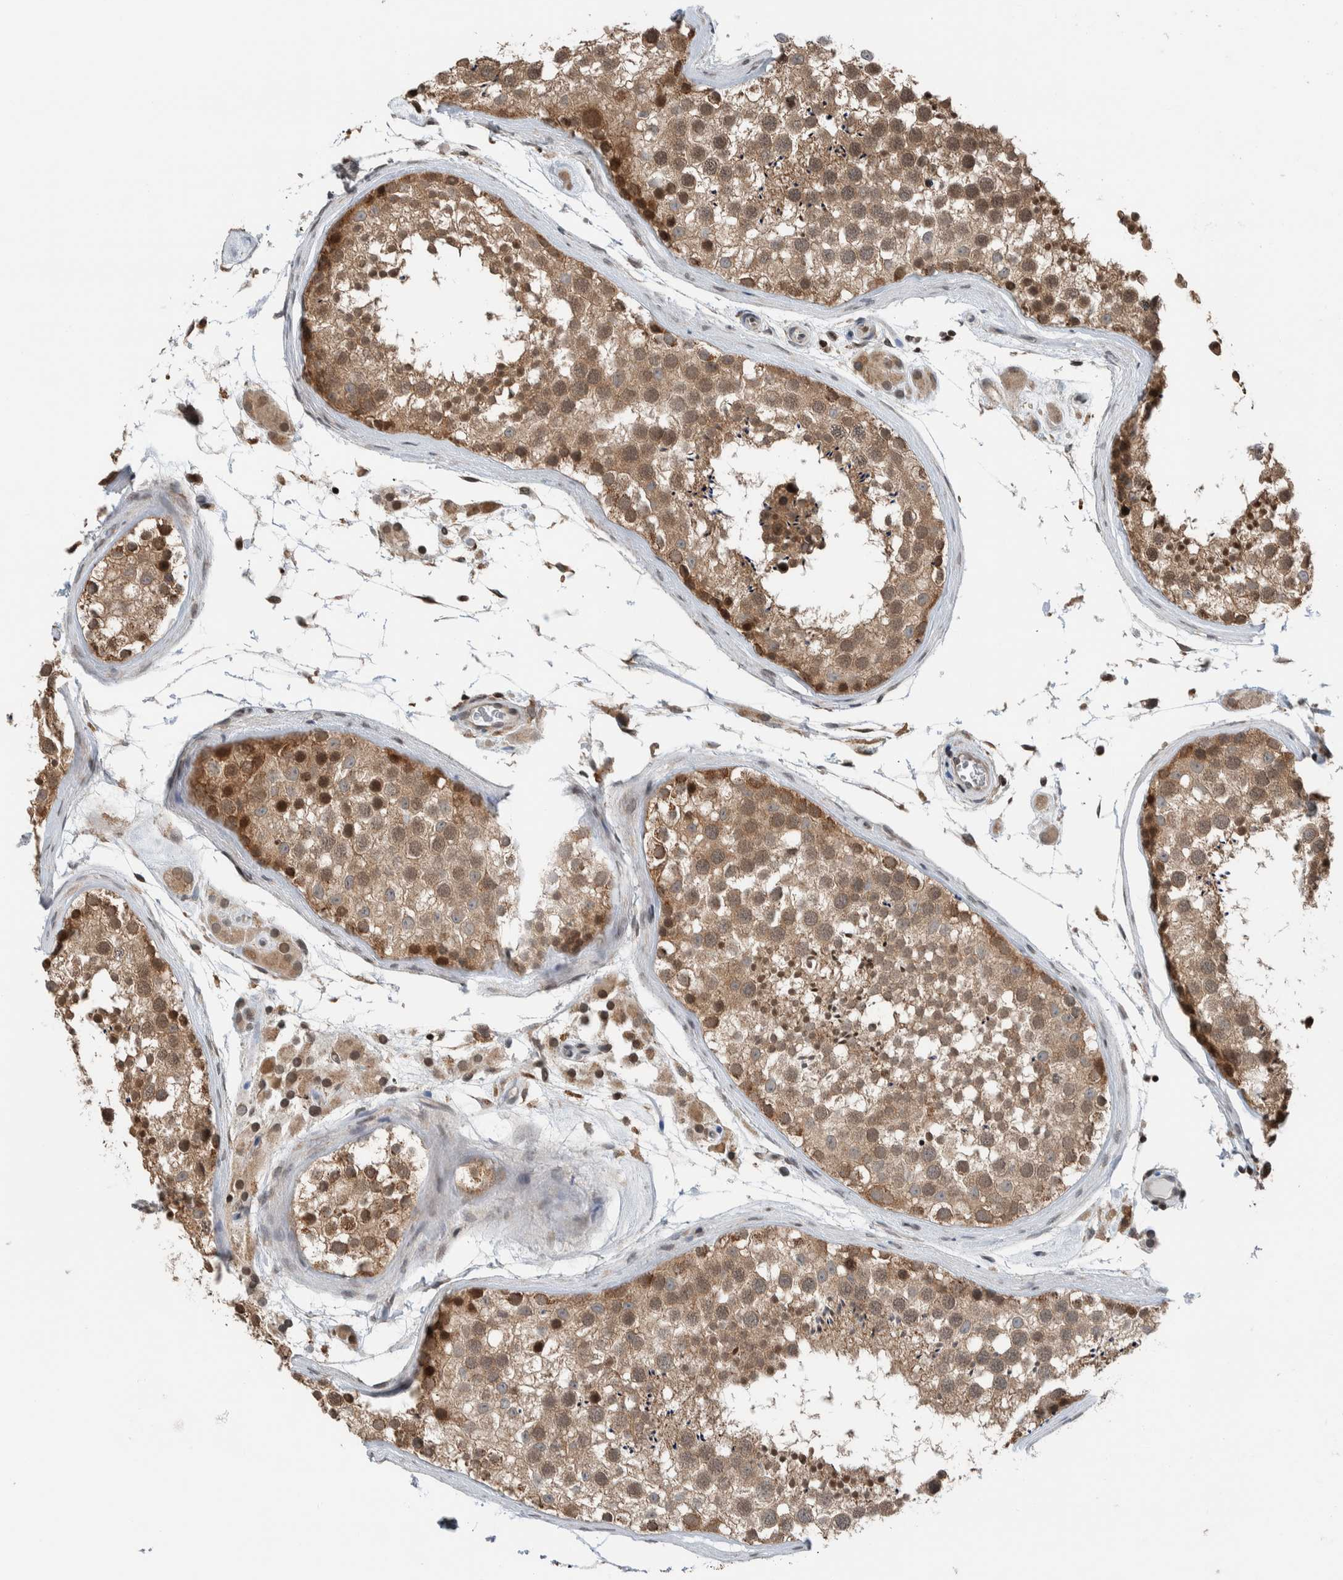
{"staining": {"intensity": "moderate", "quantity": ">75%", "location": "cytoplasmic/membranous,nuclear"}, "tissue": "testis", "cell_type": "Cells in seminiferous ducts", "image_type": "normal", "snomed": [{"axis": "morphology", "description": "Normal tissue, NOS"}, {"axis": "topography", "description": "Testis"}], "caption": "Moderate cytoplasmic/membranous,nuclear protein expression is present in about >75% of cells in seminiferous ducts in testis. The protein of interest is shown in brown color, while the nuclei are stained blue.", "gene": "NPLOC4", "patient": {"sex": "male", "age": 46}}